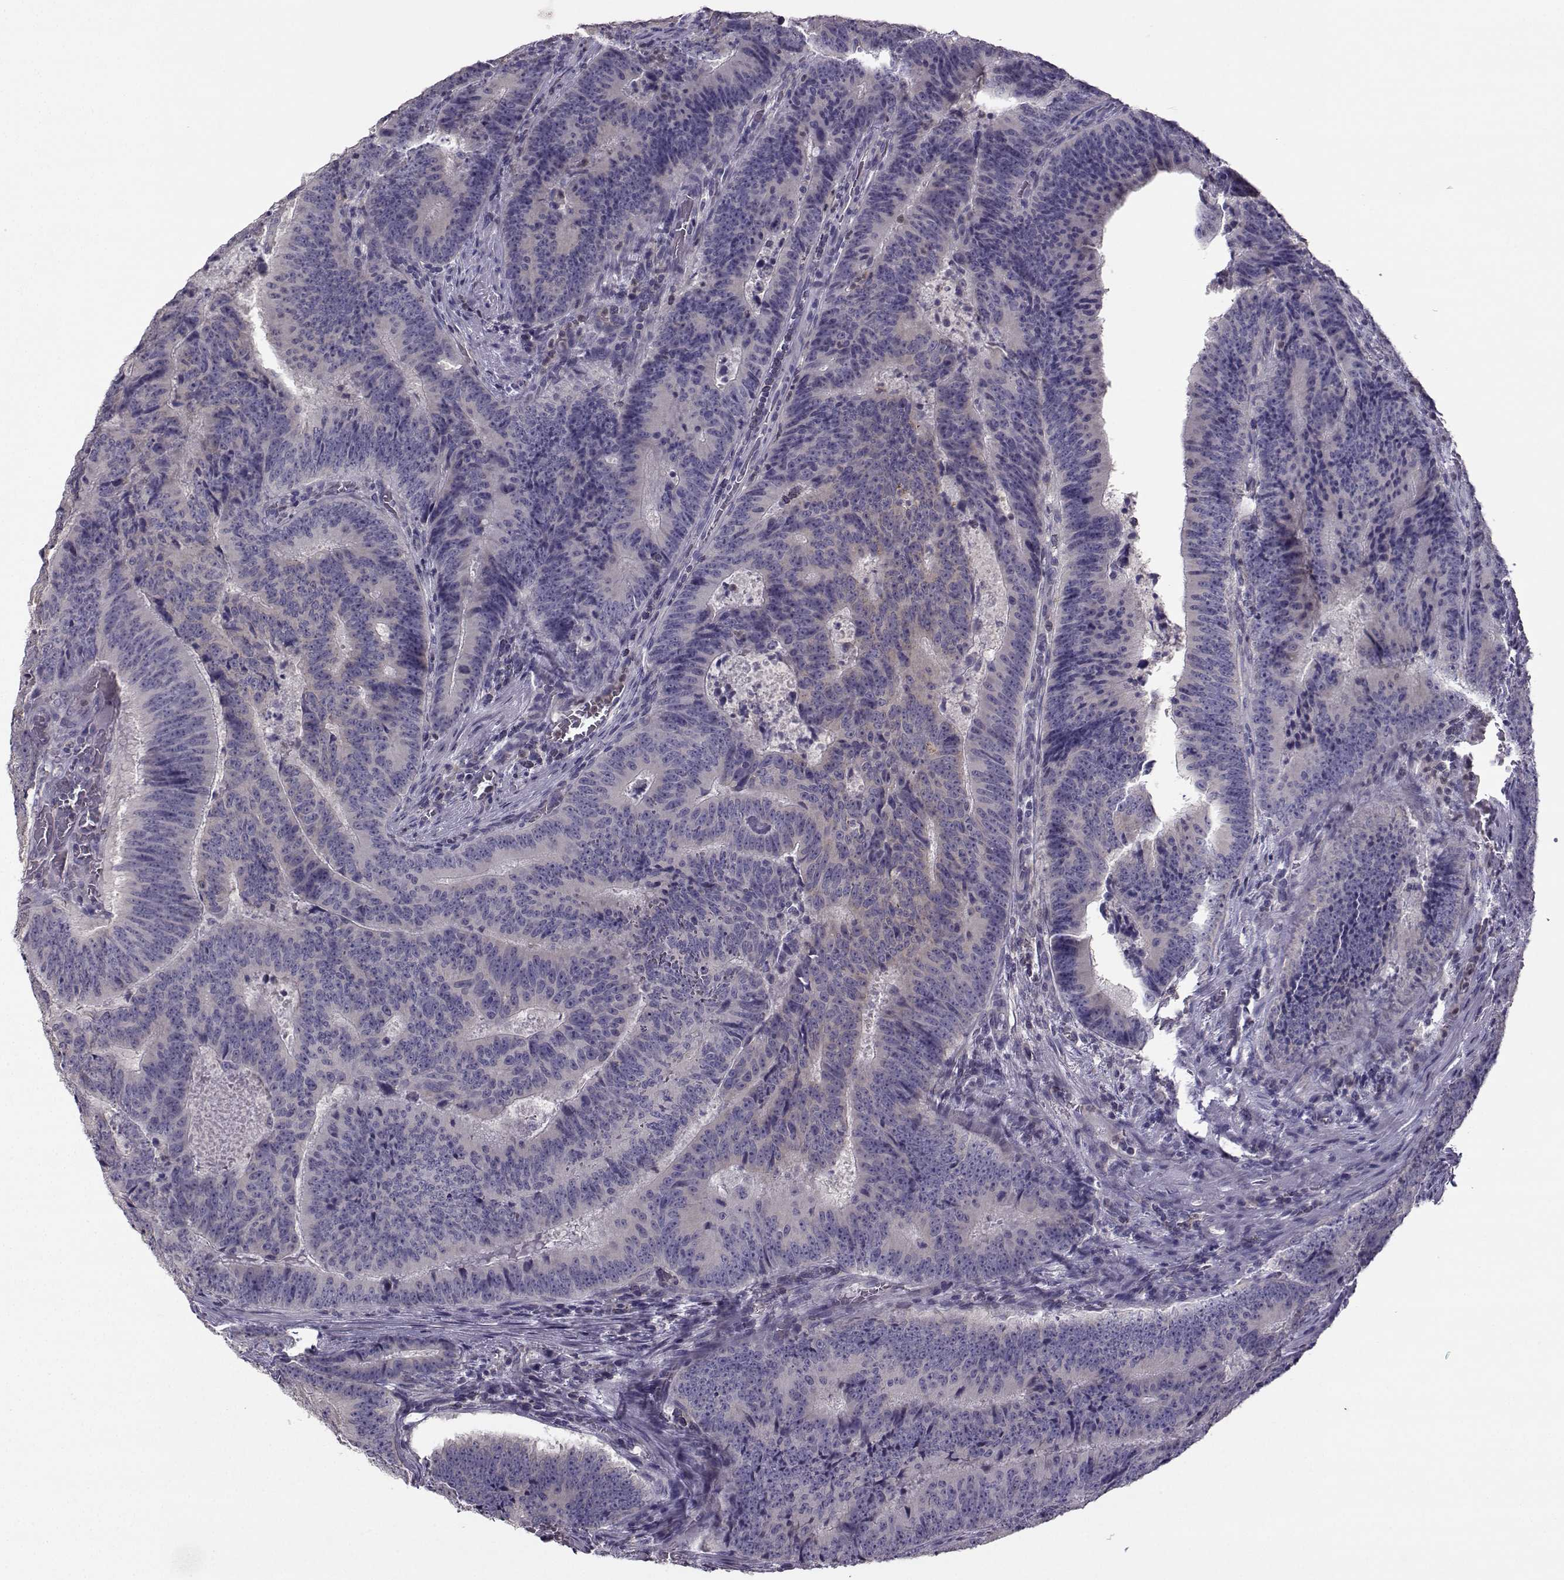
{"staining": {"intensity": "negative", "quantity": "none", "location": "none"}, "tissue": "colorectal cancer", "cell_type": "Tumor cells", "image_type": "cancer", "snomed": [{"axis": "morphology", "description": "Adenocarcinoma, NOS"}, {"axis": "topography", "description": "Colon"}], "caption": "The image displays no staining of tumor cells in colorectal cancer.", "gene": "FCAMR", "patient": {"sex": "female", "age": 82}}